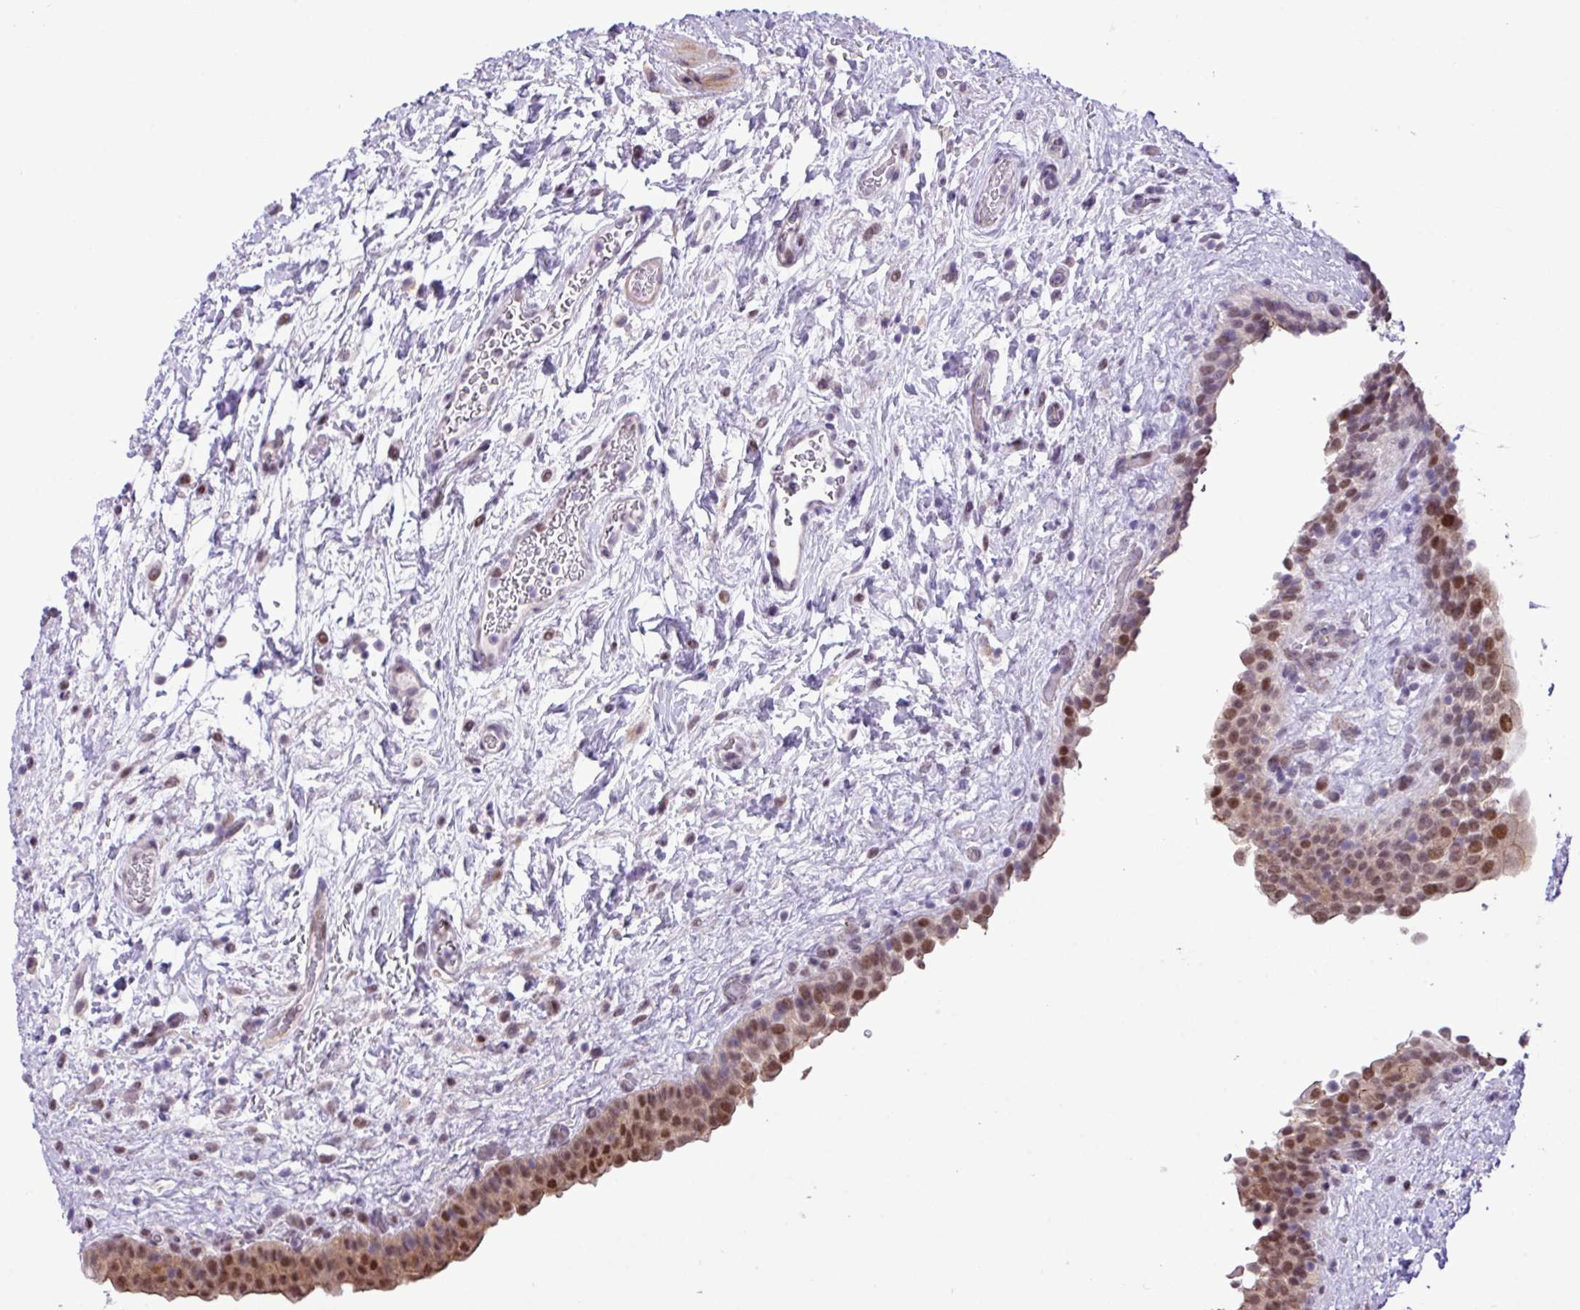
{"staining": {"intensity": "moderate", "quantity": "25%-75%", "location": "cytoplasmic/membranous,nuclear"}, "tissue": "urinary bladder", "cell_type": "Urothelial cells", "image_type": "normal", "snomed": [{"axis": "morphology", "description": "Normal tissue, NOS"}, {"axis": "topography", "description": "Urinary bladder"}], "caption": "Urinary bladder stained with immunohistochemistry (IHC) reveals moderate cytoplasmic/membranous,nuclear positivity in approximately 25%-75% of urothelial cells. The staining was performed using DAB (3,3'-diaminobenzidine) to visualize the protein expression in brown, while the nuclei were stained in blue with hematoxylin (Magnification: 20x).", "gene": "YLPM1", "patient": {"sex": "male", "age": 69}}